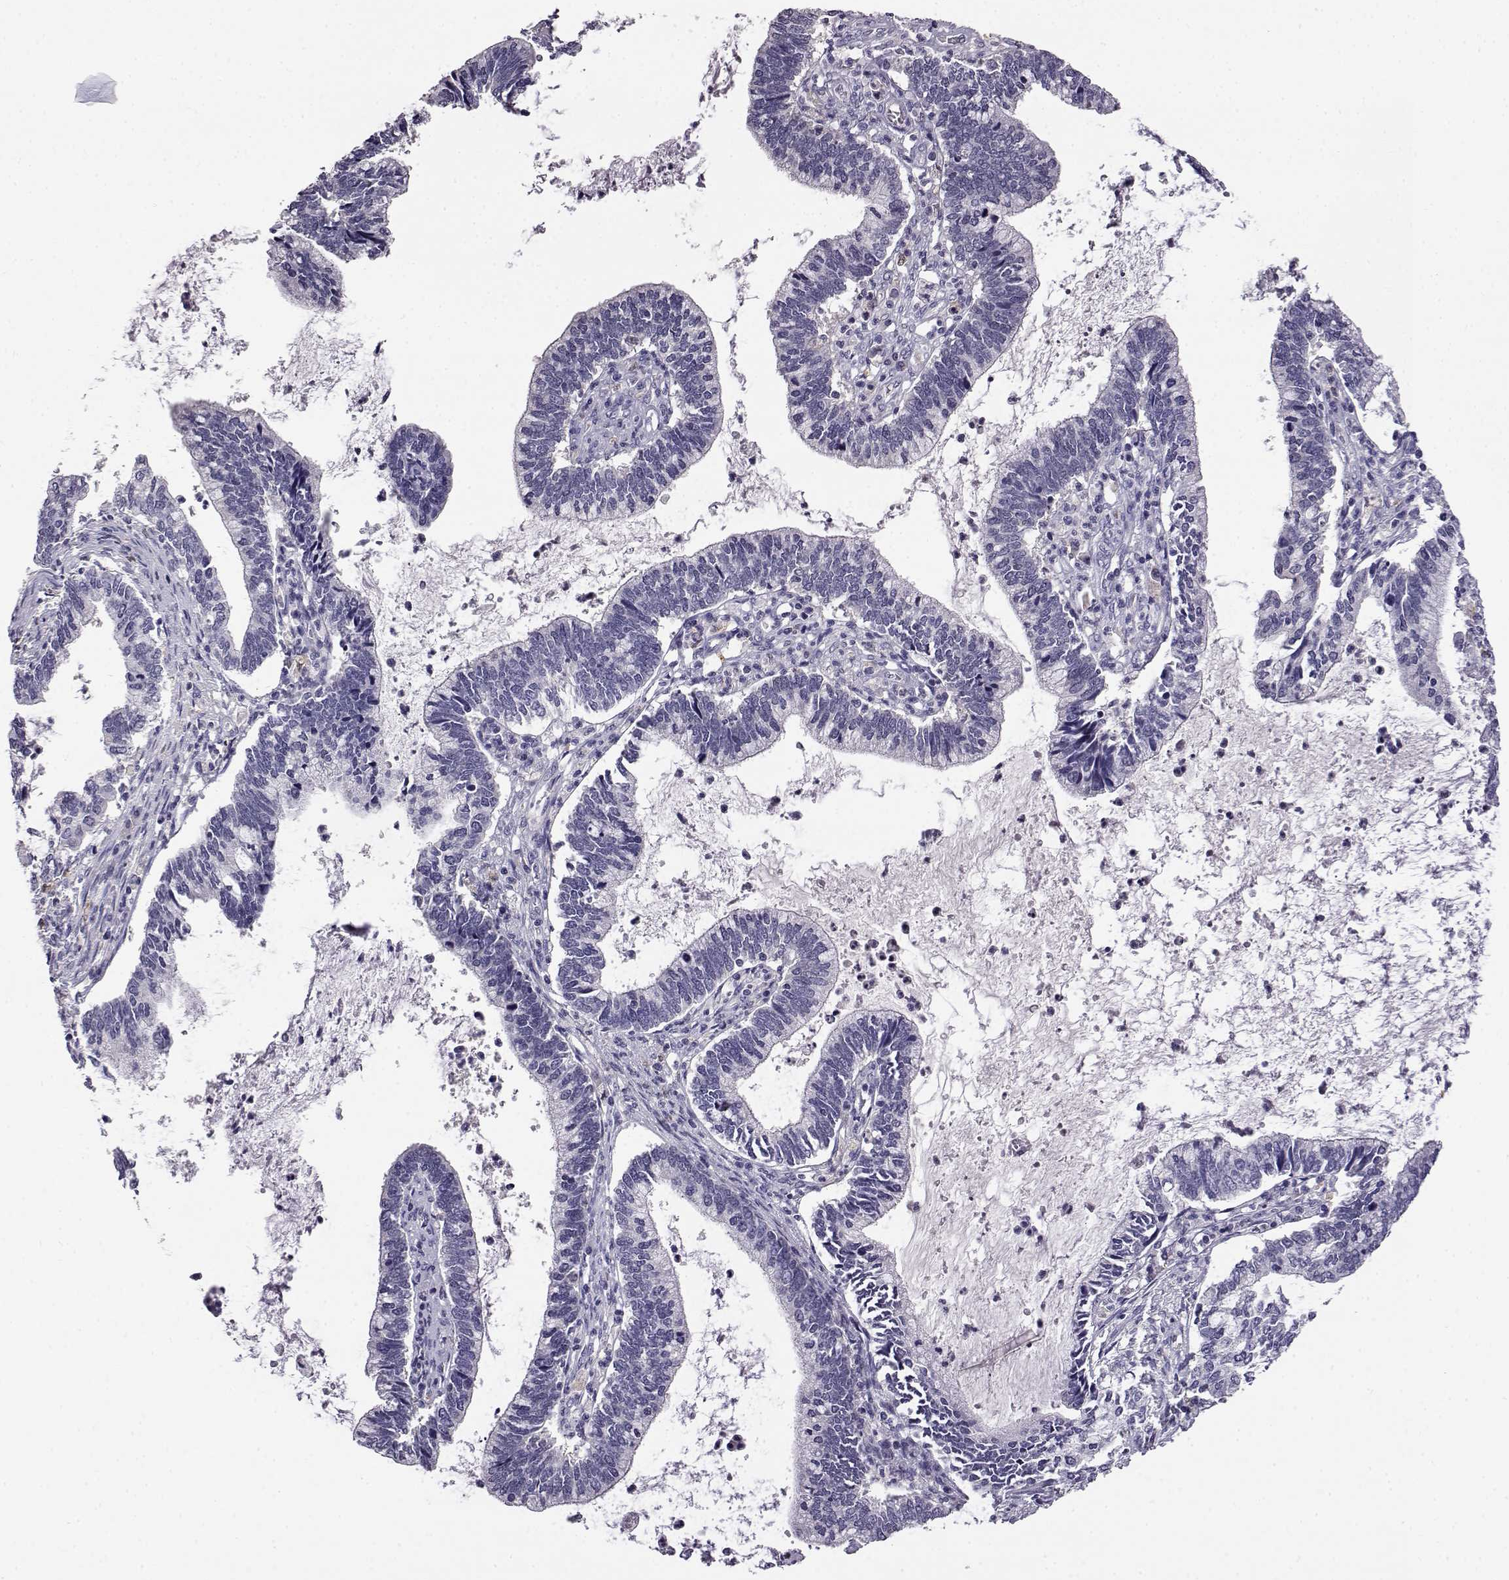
{"staining": {"intensity": "negative", "quantity": "none", "location": "none"}, "tissue": "cervical cancer", "cell_type": "Tumor cells", "image_type": "cancer", "snomed": [{"axis": "morphology", "description": "Adenocarcinoma, NOS"}, {"axis": "topography", "description": "Cervix"}], "caption": "Human cervical cancer (adenocarcinoma) stained for a protein using immunohistochemistry (IHC) exhibits no staining in tumor cells.", "gene": "AKR1B1", "patient": {"sex": "female", "age": 42}}